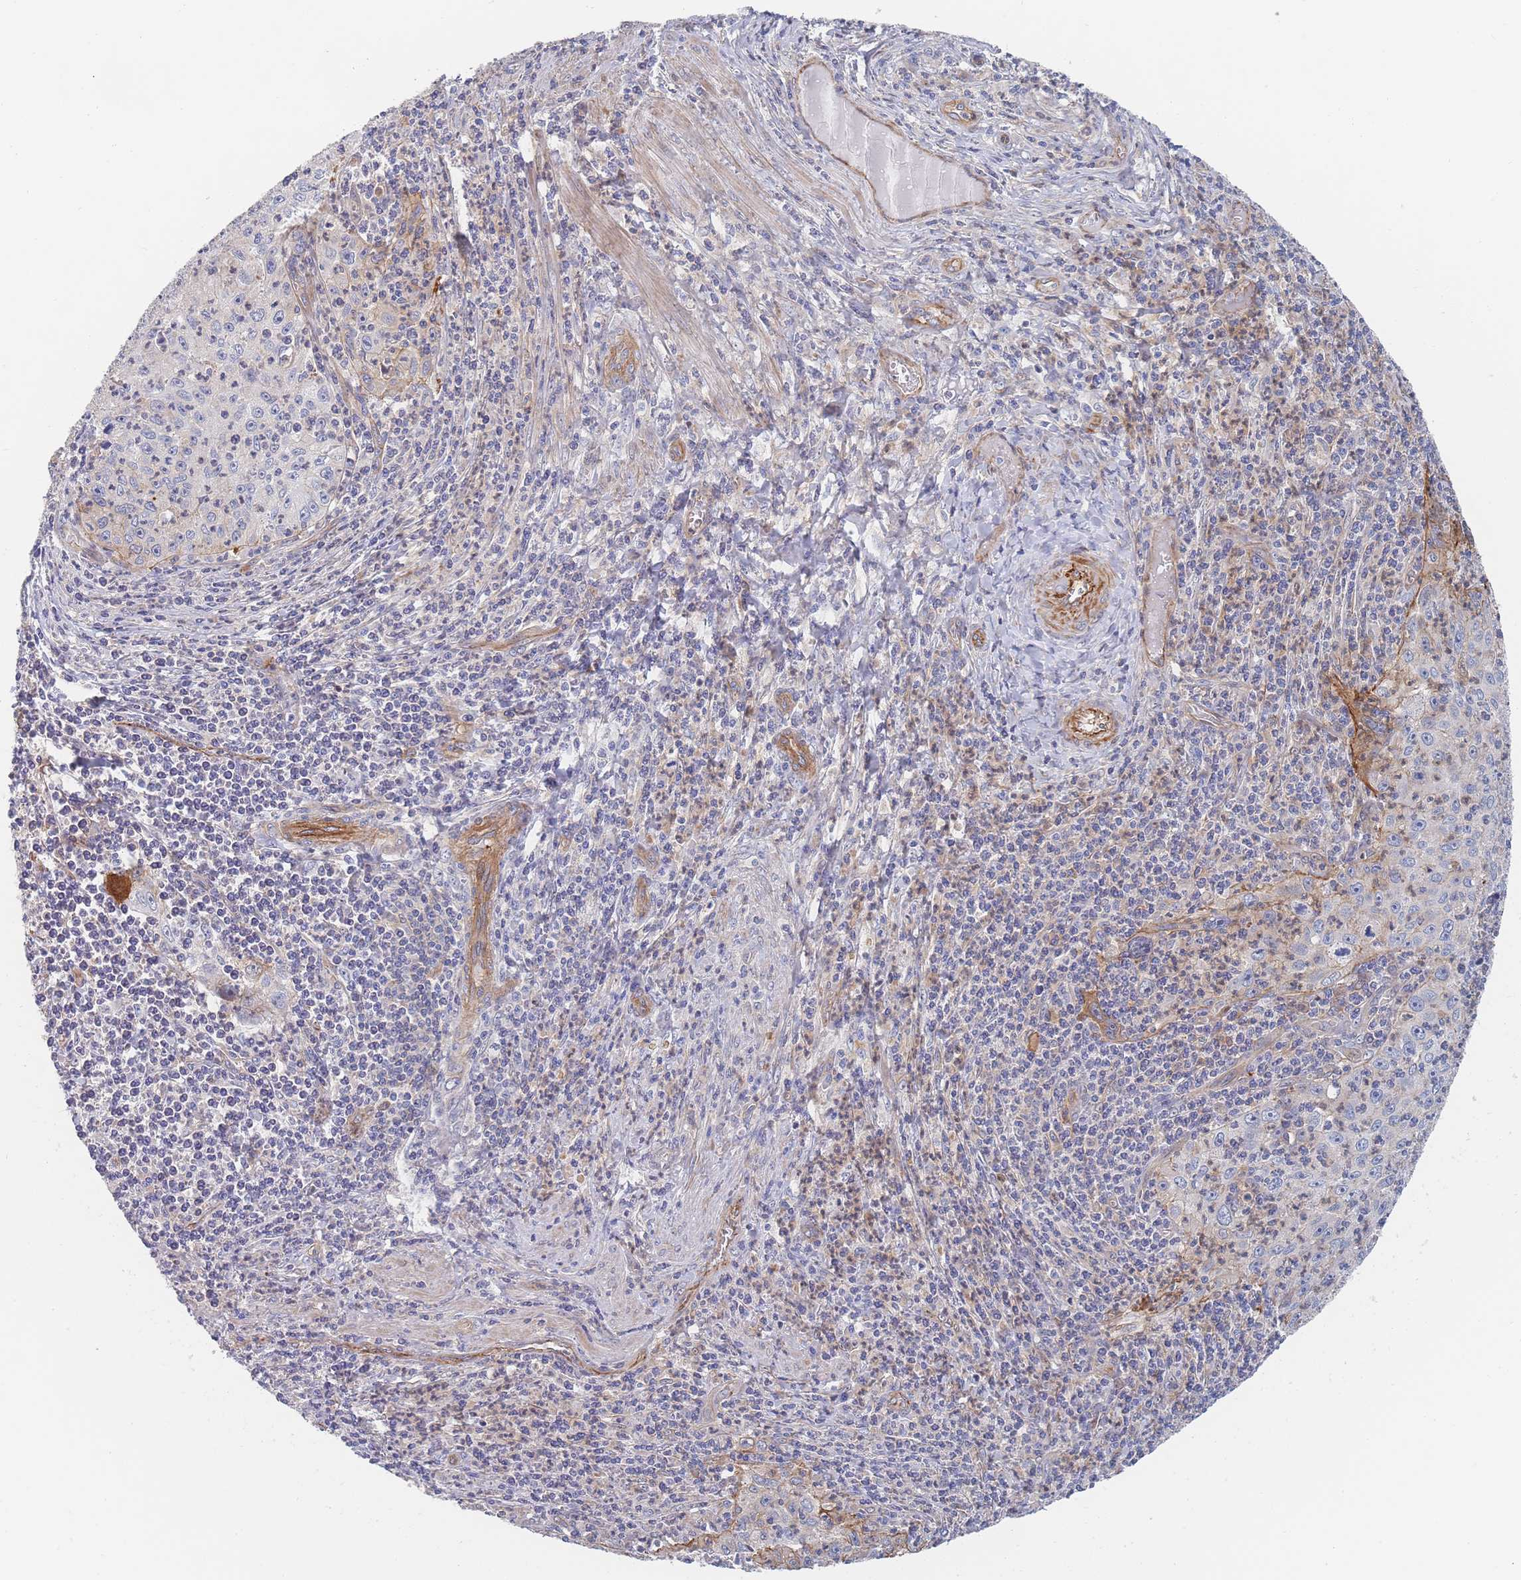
{"staining": {"intensity": "moderate", "quantity": "<25%", "location": "nuclear"}, "tissue": "cervical cancer", "cell_type": "Tumor cells", "image_type": "cancer", "snomed": [{"axis": "morphology", "description": "Squamous cell carcinoma, NOS"}, {"axis": "topography", "description": "Cervix"}], "caption": "High-power microscopy captured an immunohistochemistry histopathology image of cervical squamous cell carcinoma, revealing moderate nuclear expression in approximately <25% of tumor cells. (Stains: DAB (3,3'-diaminobenzidine) in brown, nuclei in blue, Microscopy: brightfield microscopy at high magnification).", "gene": "G6PC1", "patient": {"sex": "female", "age": 30}}